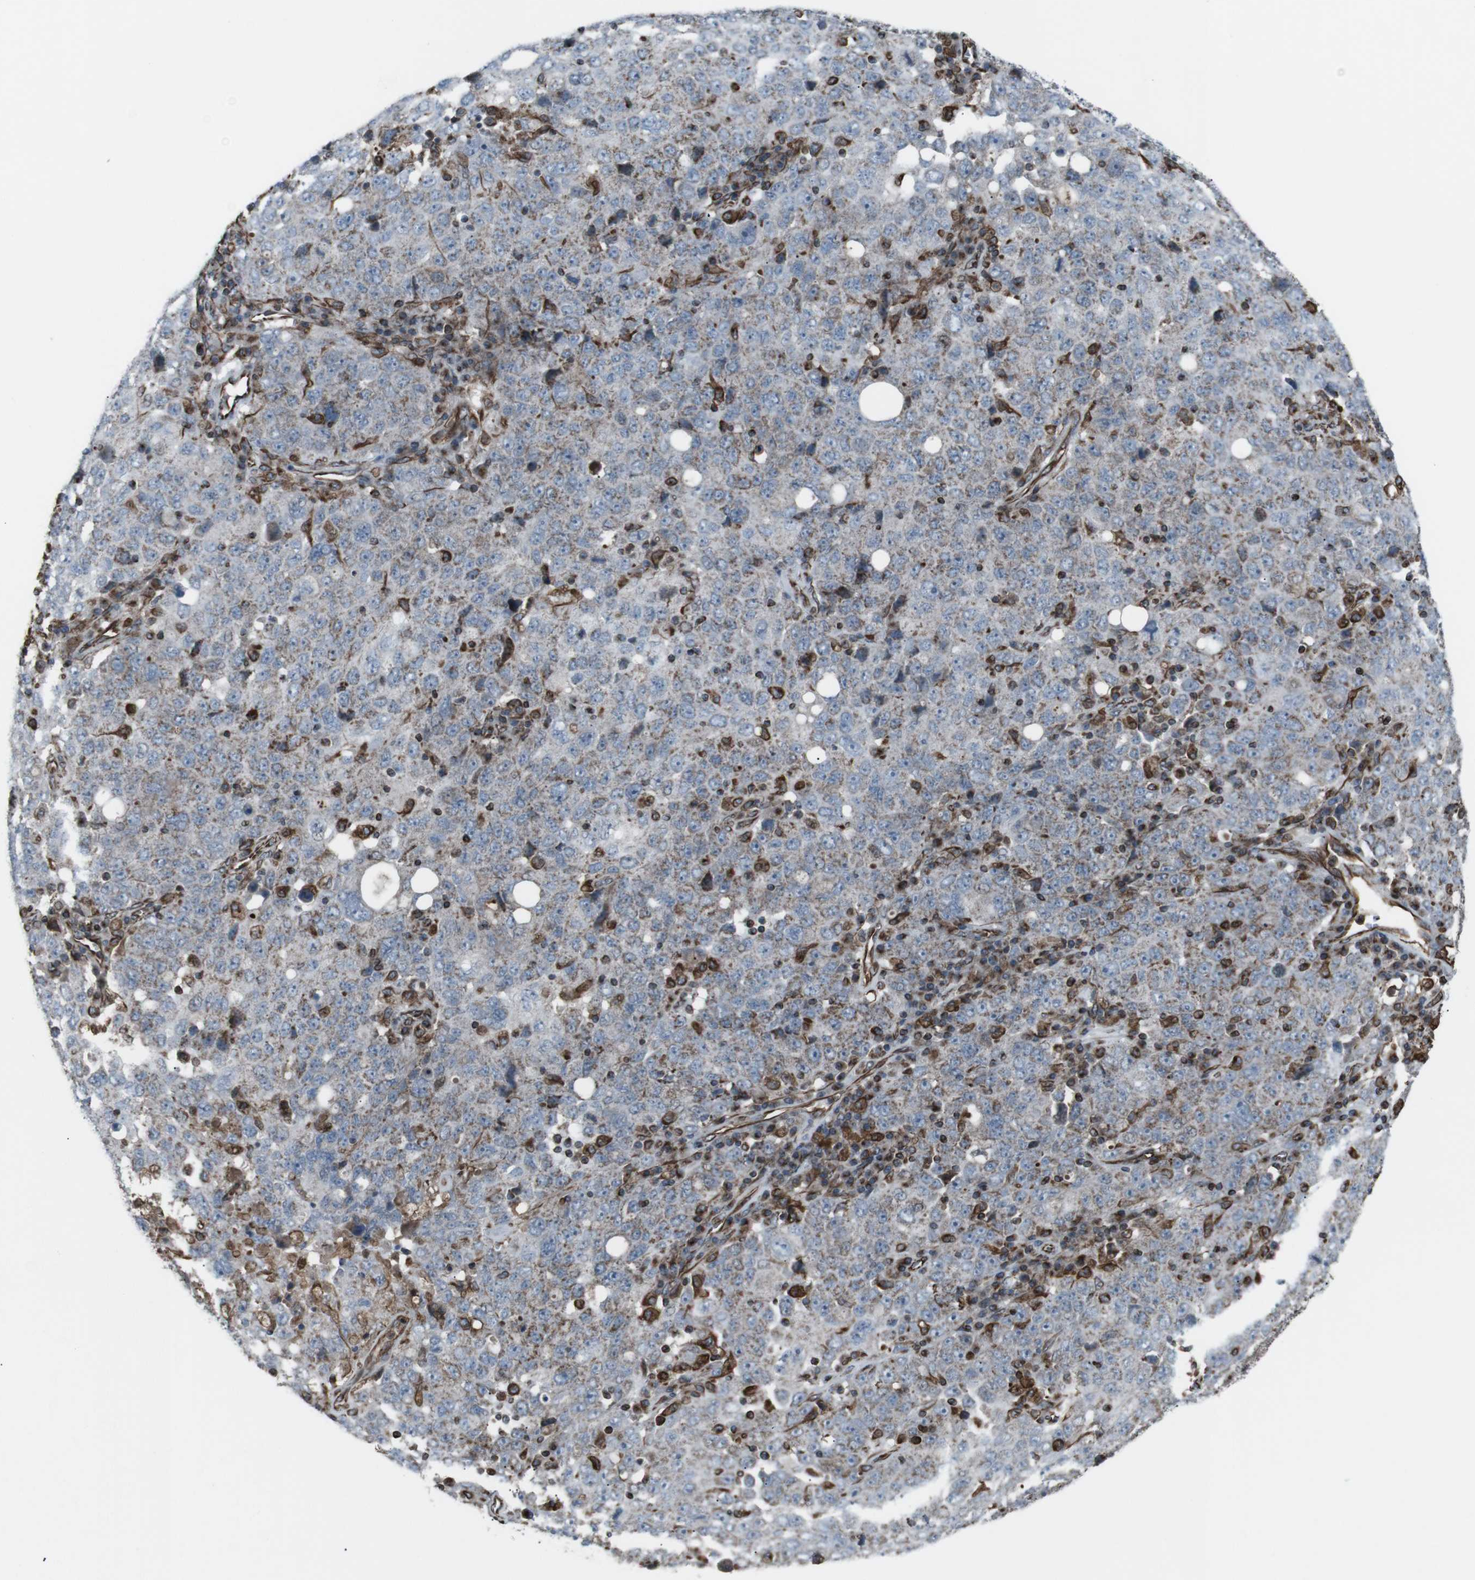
{"staining": {"intensity": "weak", "quantity": "25%-75%", "location": "cytoplasmic/membranous"}, "tissue": "ovarian cancer", "cell_type": "Tumor cells", "image_type": "cancer", "snomed": [{"axis": "morphology", "description": "Carcinoma, endometroid"}, {"axis": "topography", "description": "Ovary"}], "caption": "DAB (3,3'-diaminobenzidine) immunohistochemical staining of human endometroid carcinoma (ovarian) reveals weak cytoplasmic/membranous protein staining in approximately 25%-75% of tumor cells.", "gene": "TMEM141", "patient": {"sex": "female", "age": 62}}